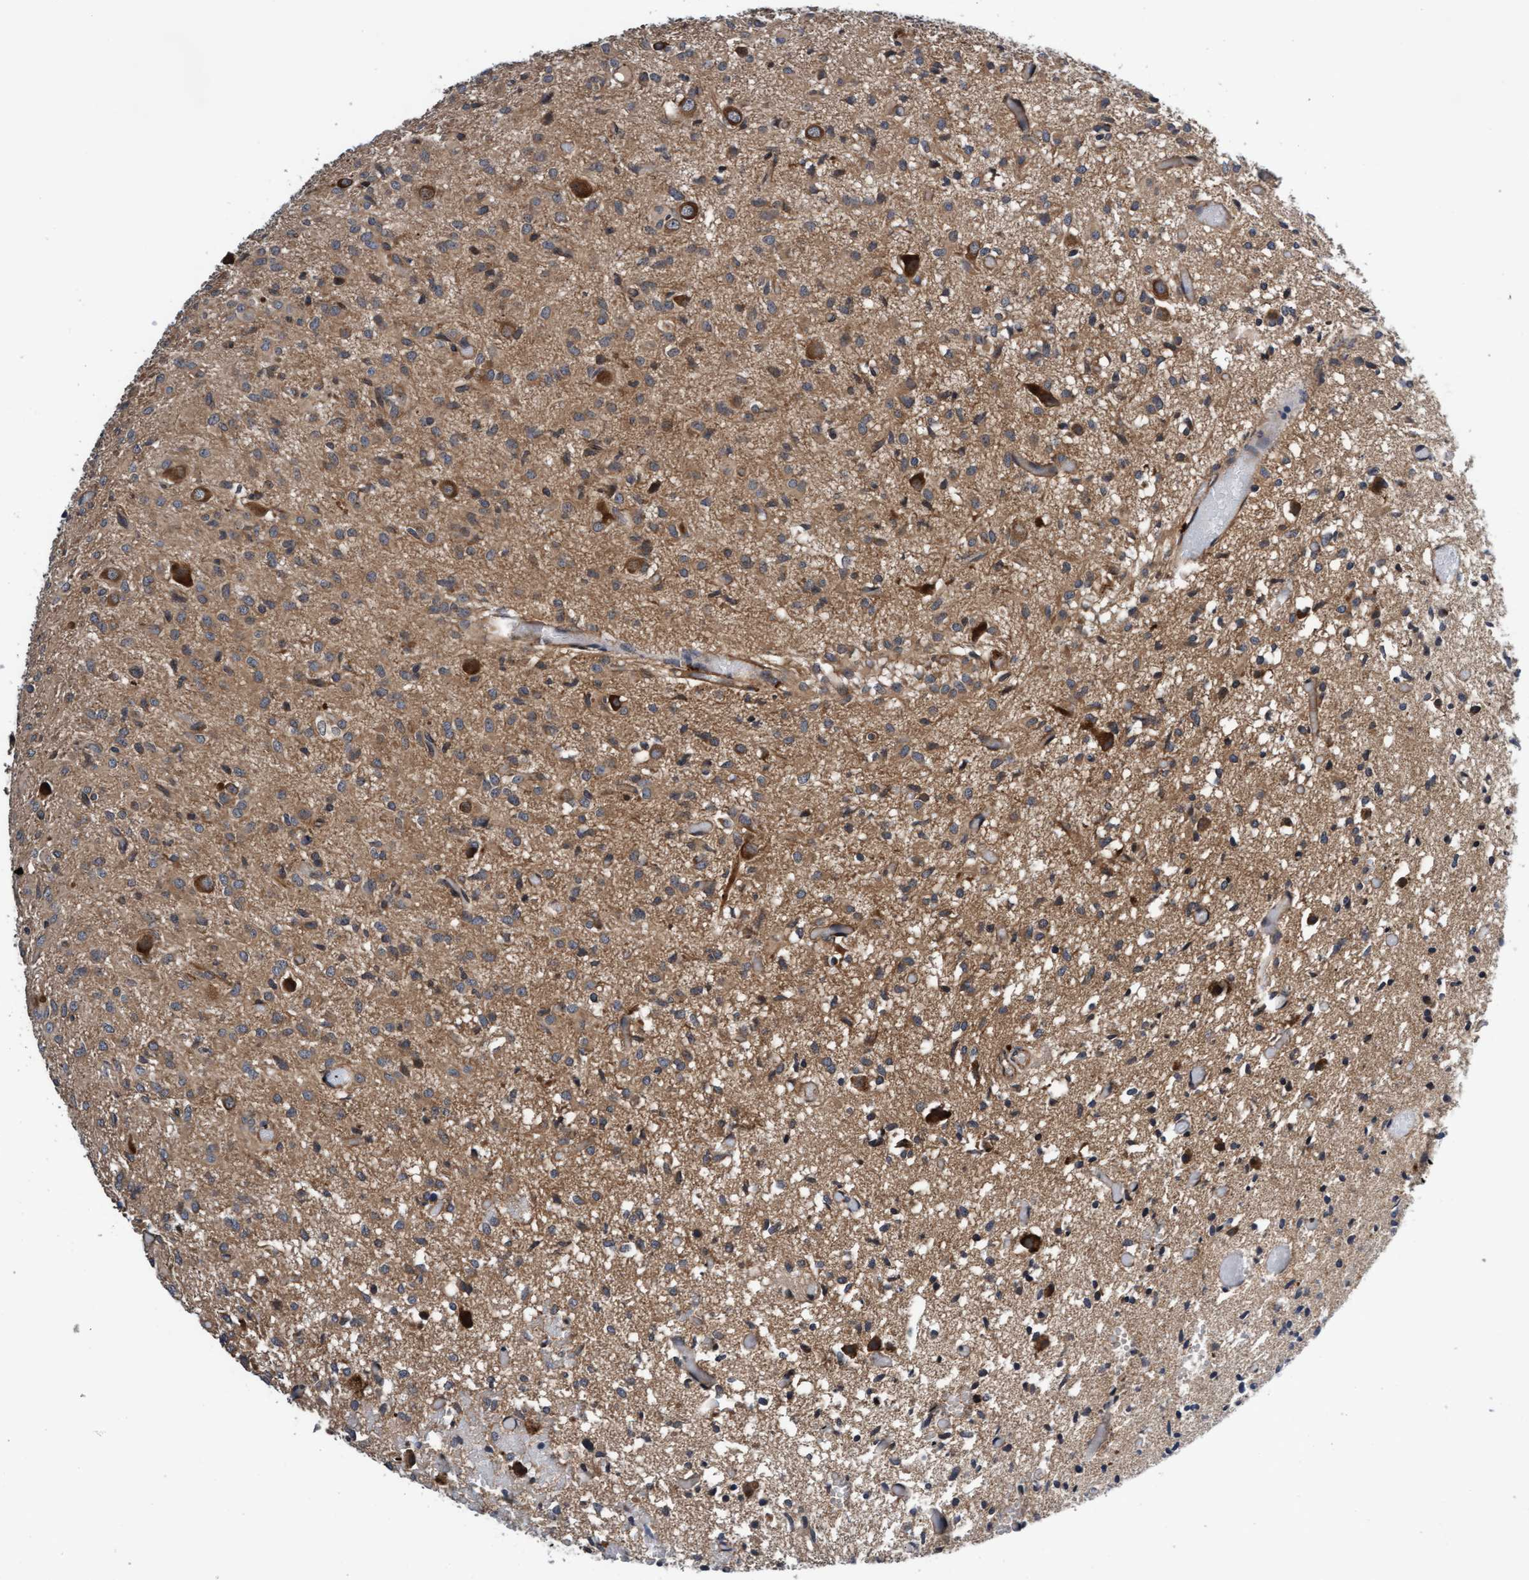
{"staining": {"intensity": "moderate", "quantity": "25%-75%", "location": "cytoplasmic/membranous"}, "tissue": "glioma", "cell_type": "Tumor cells", "image_type": "cancer", "snomed": [{"axis": "morphology", "description": "Glioma, malignant, High grade"}, {"axis": "topography", "description": "Brain"}], "caption": "An image of glioma stained for a protein displays moderate cytoplasmic/membranous brown staining in tumor cells. The protein is stained brown, and the nuclei are stained in blue (DAB (3,3'-diaminobenzidine) IHC with brightfield microscopy, high magnification).", "gene": "EFCAB13", "patient": {"sex": "female", "age": 59}}